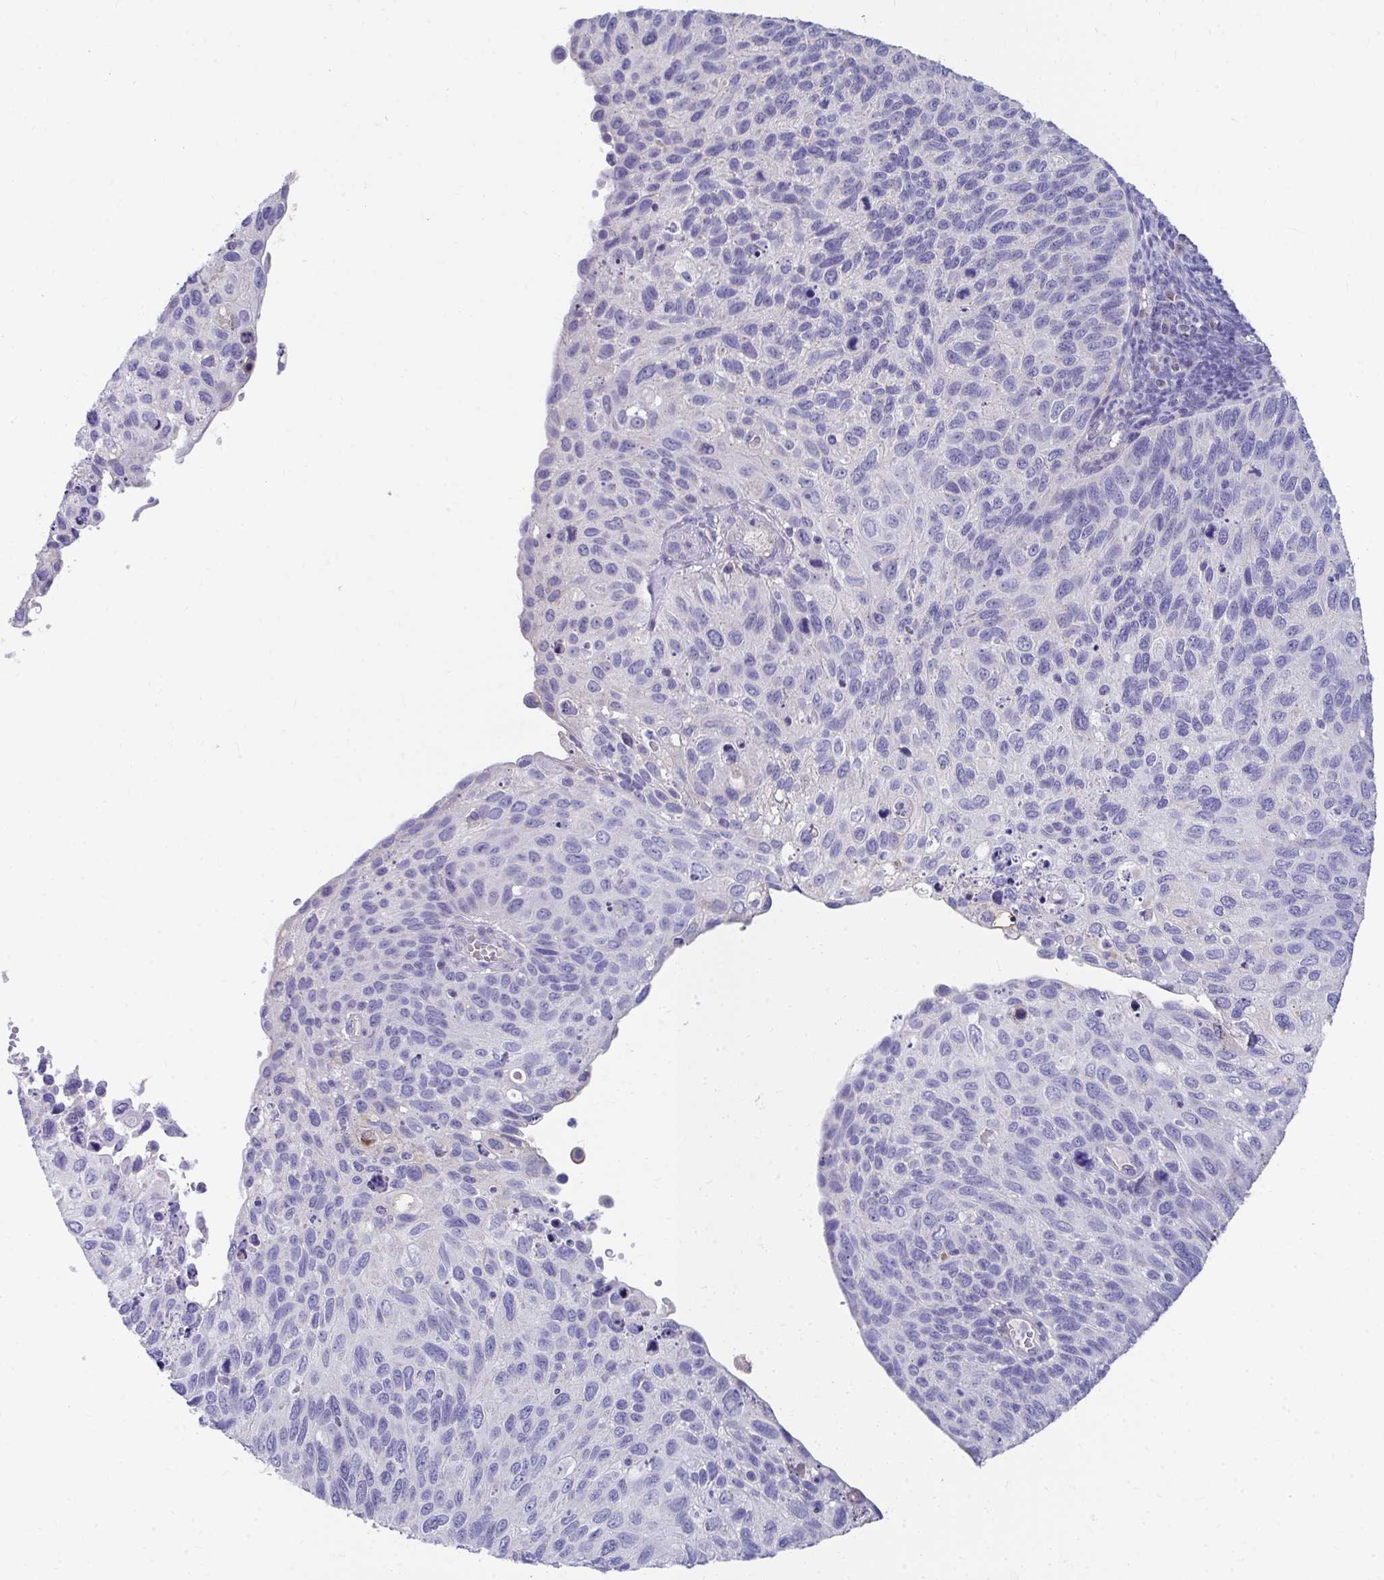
{"staining": {"intensity": "negative", "quantity": "none", "location": "none"}, "tissue": "cervical cancer", "cell_type": "Tumor cells", "image_type": "cancer", "snomed": [{"axis": "morphology", "description": "Squamous cell carcinoma, NOS"}, {"axis": "topography", "description": "Cervix"}], "caption": "IHC histopathology image of neoplastic tissue: cervical squamous cell carcinoma stained with DAB (3,3'-diaminobenzidine) demonstrates no significant protein positivity in tumor cells.", "gene": "TMPRSS2", "patient": {"sex": "female", "age": 70}}